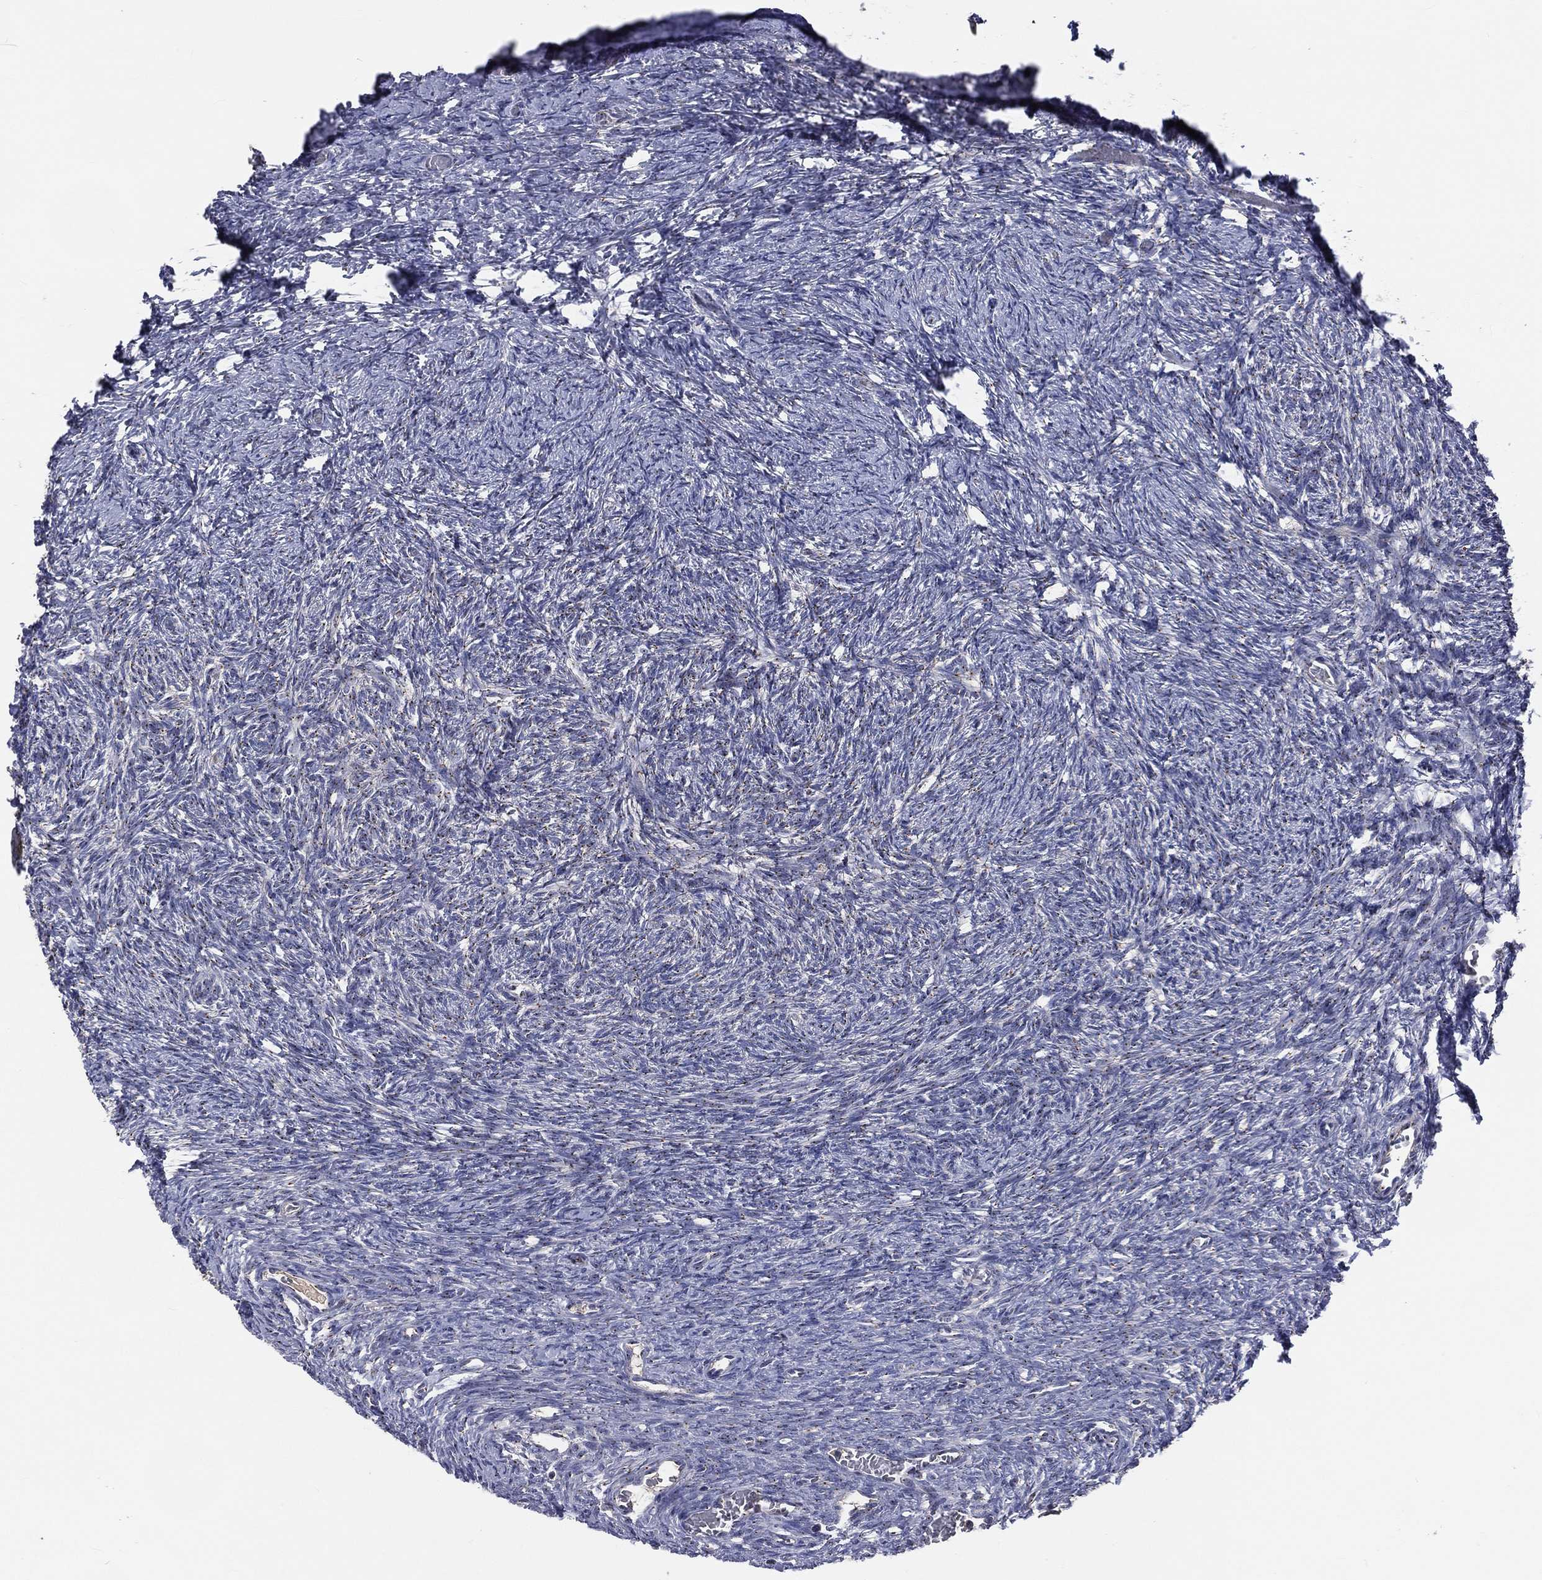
{"staining": {"intensity": "weak", "quantity": "<25%", "location": "cytoplasmic/membranous"}, "tissue": "ovary", "cell_type": "Follicle cells", "image_type": "normal", "snomed": [{"axis": "morphology", "description": "Normal tissue, NOS"}, {"axis": "topography", "description": "Ovary"}], "caption": "Normal ovary was stained to show a protein in brown. There is no significant positivity in follicle cells. The staining is performed using DAB brown chromogen with nuclei counter-stained in using hematoxylin.", "gene": "CROCC", "patient": {"sex": "female", "age": 39}}